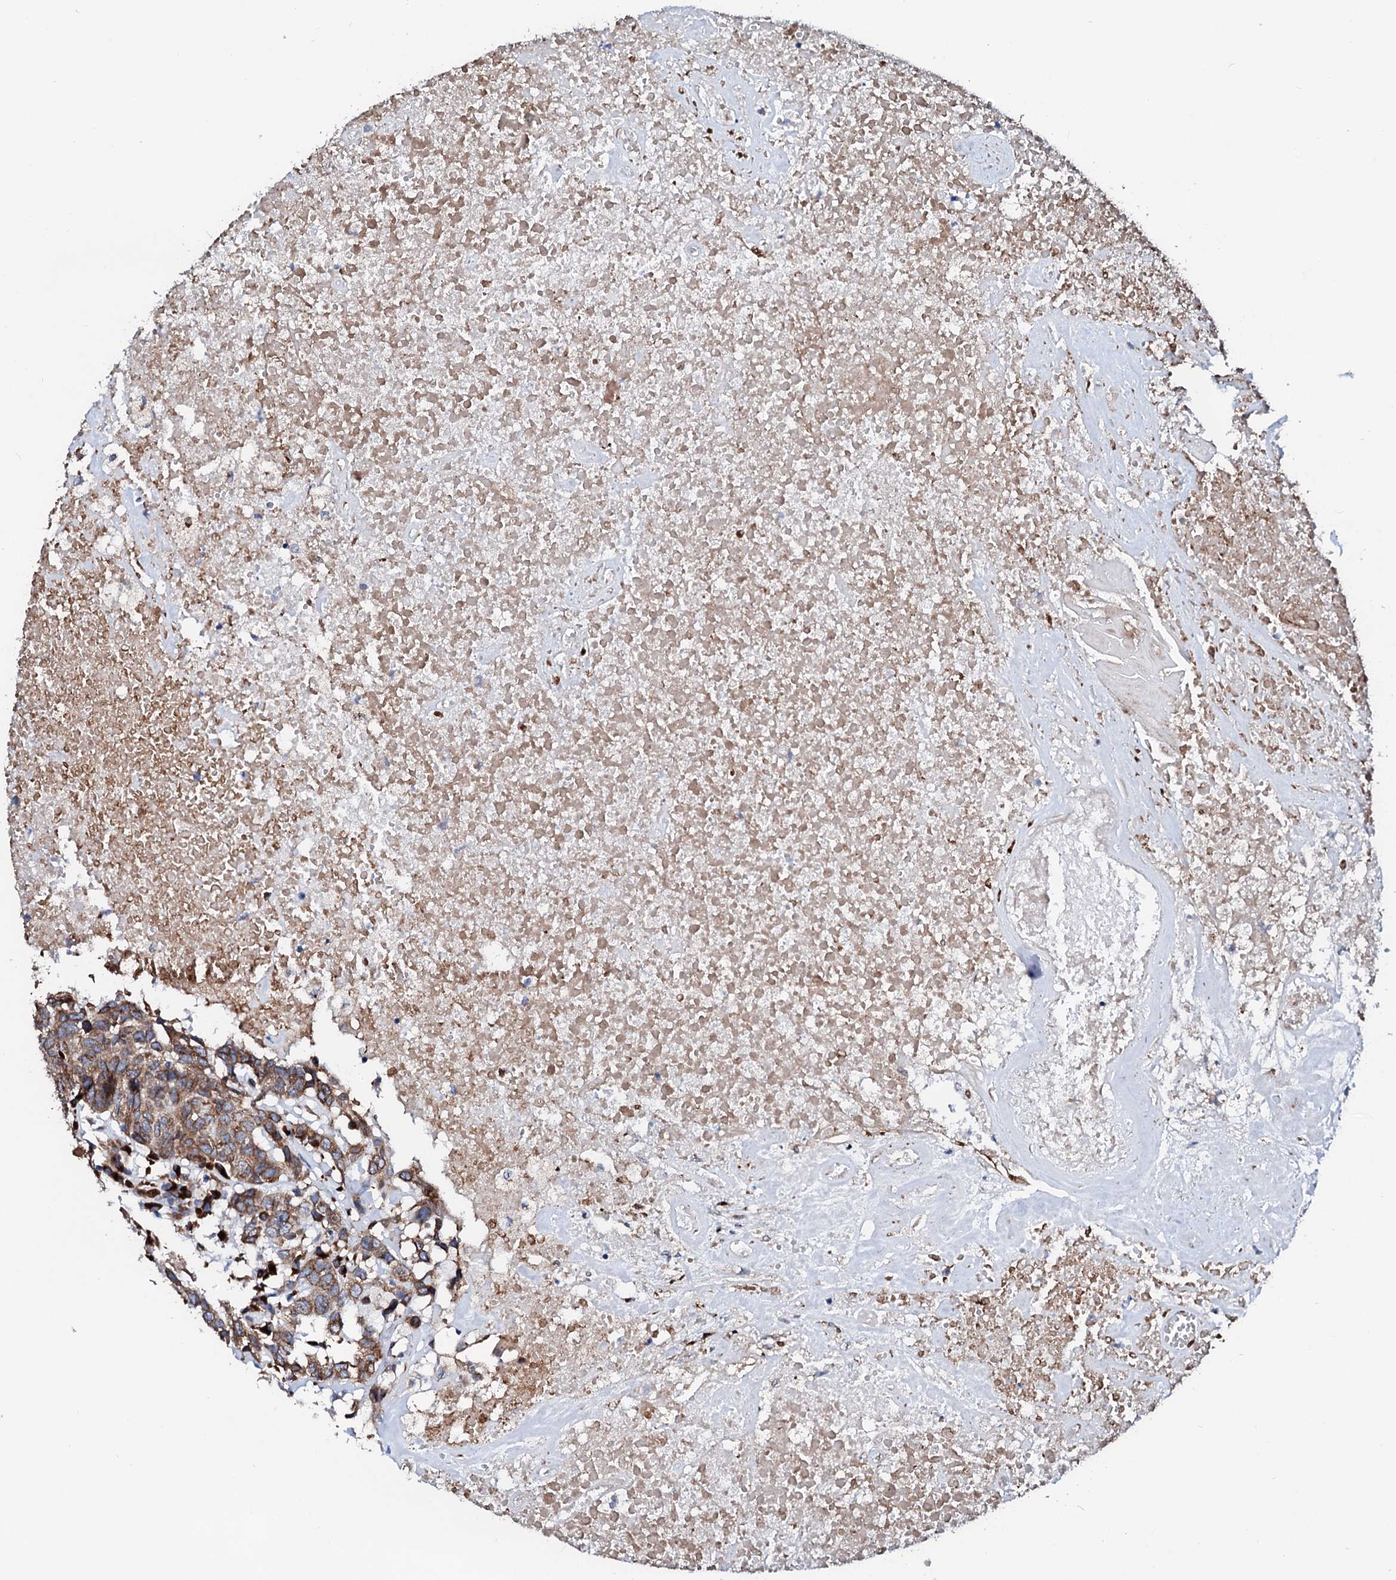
{"staining": {"intensity": "moderate", "quantity": ">75%", "location": "cytoplasmic/membranous"}, "tissue": "head and neck cancer", "cell_type": "Tumor cells", "image_type": "cancer", "snomed": [{"axis": "morphology", "description": "Squamous cell carcinoma, NOS"}, {"axis": "topography", "description": "Head-Neck"}], "caption": "Brown immunohistochemical staining in human head and neck cancer reveals moderate cytoplasmic/membranous staining in approximately >75% of tumor cells.", "gene": "LMAN1", "patient": {"sex": "male", "age": 66}}